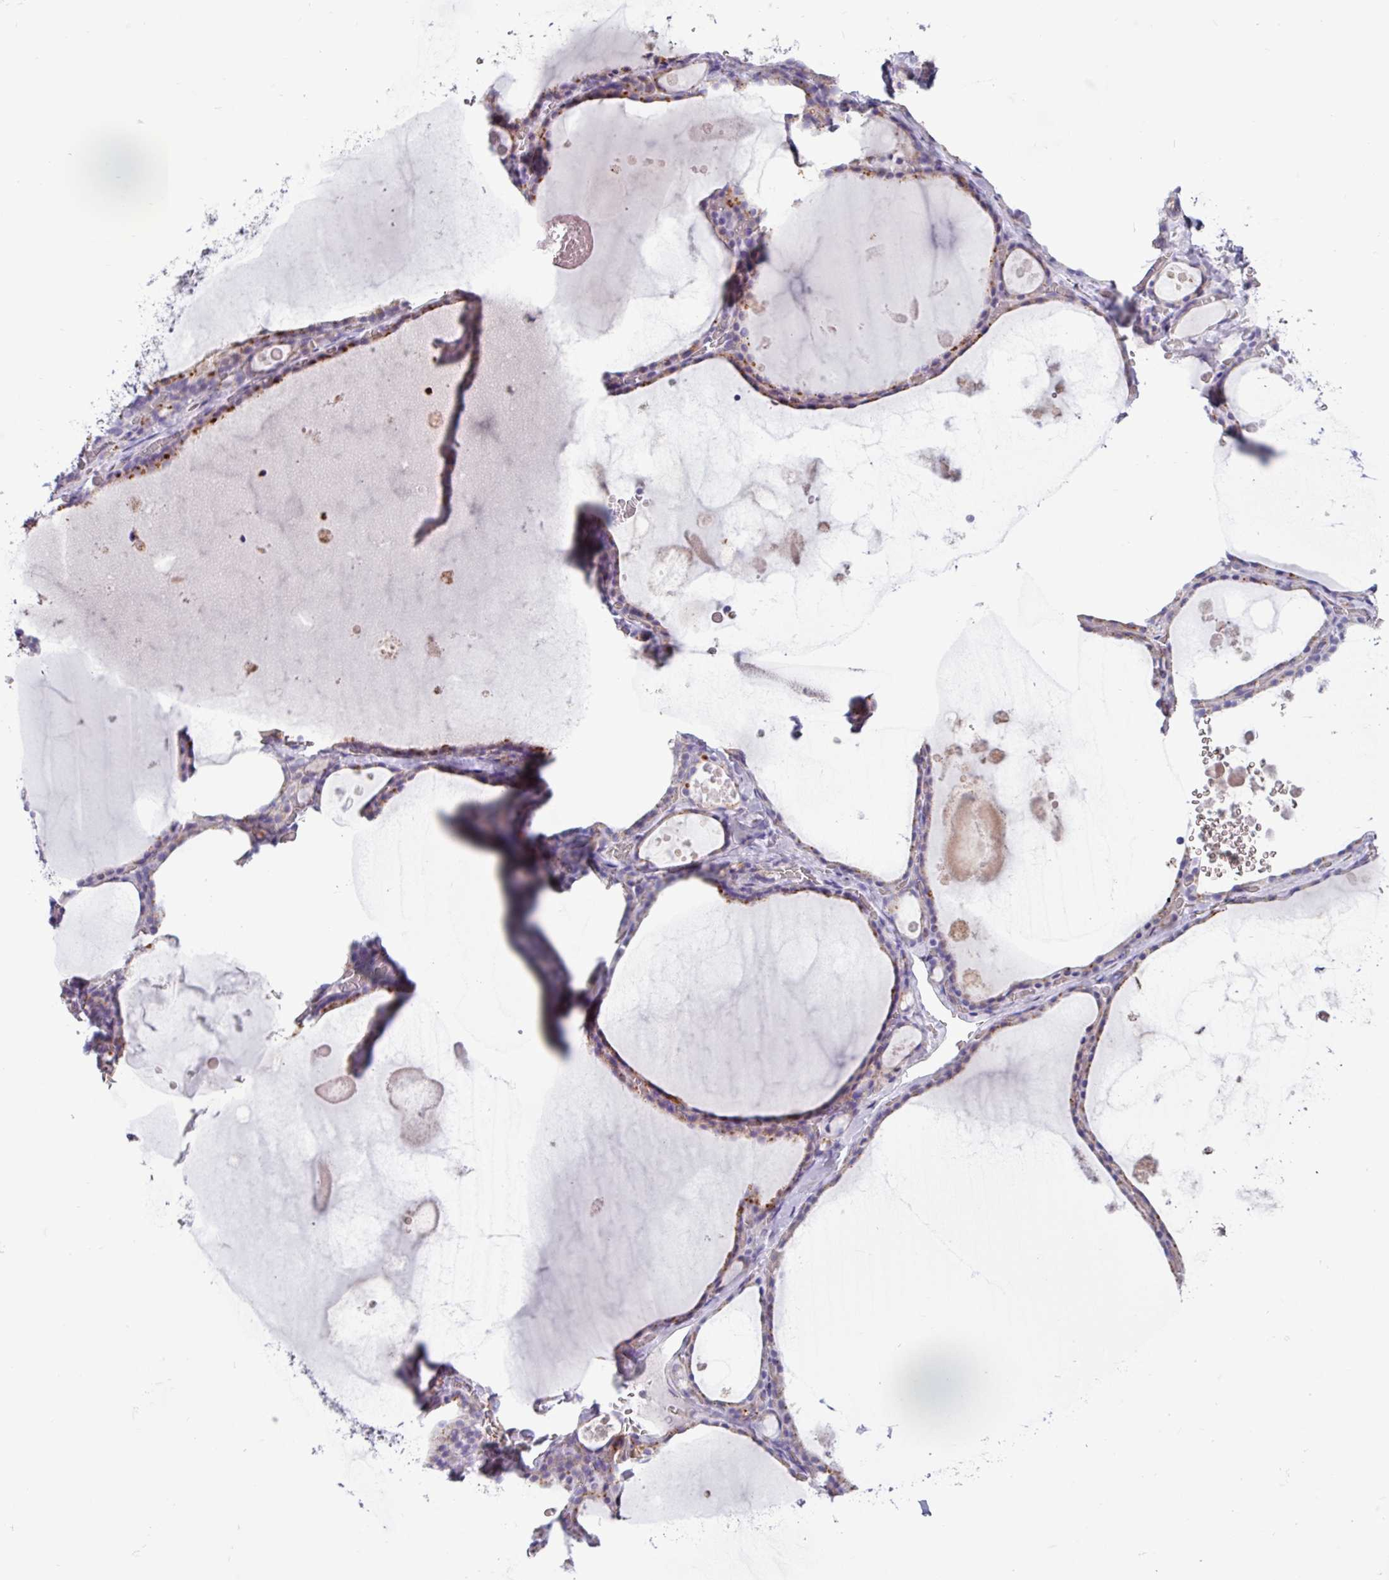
{"staining": {"intensity": "moderate", "quantity": "25%-75%", "location": "cytoplasmic/membranous"}, "tissue": "thyroid gland", "cell_type": "Glandular cells", "image_type": "normal", "snomed": [{"axis": "morphology", "description": "Normal tissue, NOS"}, {"axis": "topography", "description": "Thyroid gland"}], "caption": "Thyroid gland stained for a protein shows moderate cytoplasmic/membranous positivity in glandular cells. The staining was performed using DAB (3,3'-diaminobenzidine), with brown indicating positive protein expression. Nuclei are stained blue with hematoxylin.", "gene": "AMIGO2", "patient": {"sex": "male", "age": 56}}